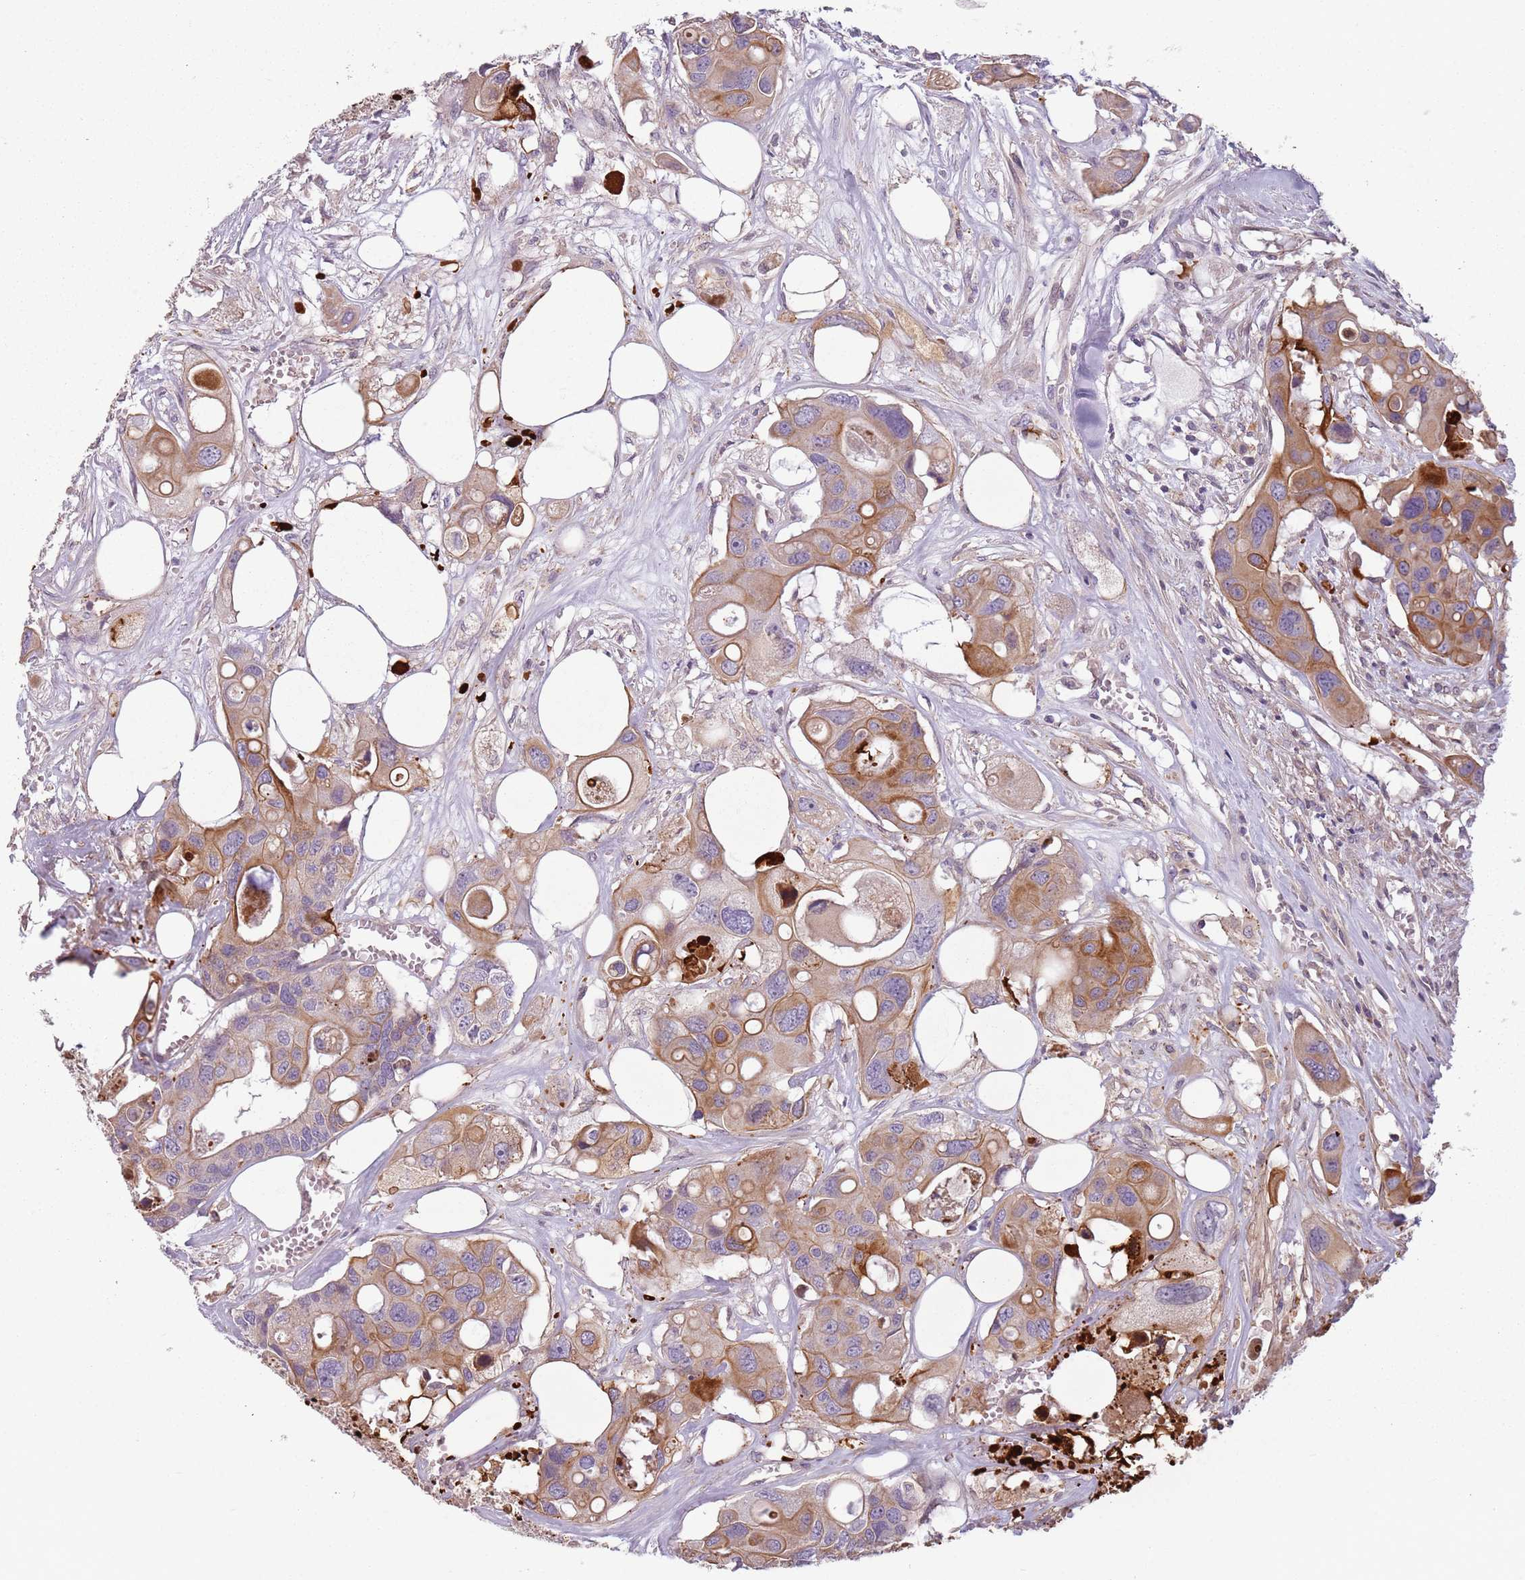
{"staining": {"intensity": "moderate", "quantity": ">75%", "location": "cytoplasmic/membranous"}, "tissue": "colorectal cancer", "cell_type": "Tumor cells", "image_type": "cancer", "snomed": [{"axis": "morphology", "description": "Adenocarcinoma, NOS"}, {"axis": "topography", "description": "Colon"}], "caption": "IHC of adenocarcinoma (colorectal) displays medium levels of moderate cytoplasmic/membranous positivity in about >75% of tumor cells.", "gene": "TLCD2", "patient": {"sex": "male", "age": 77}}